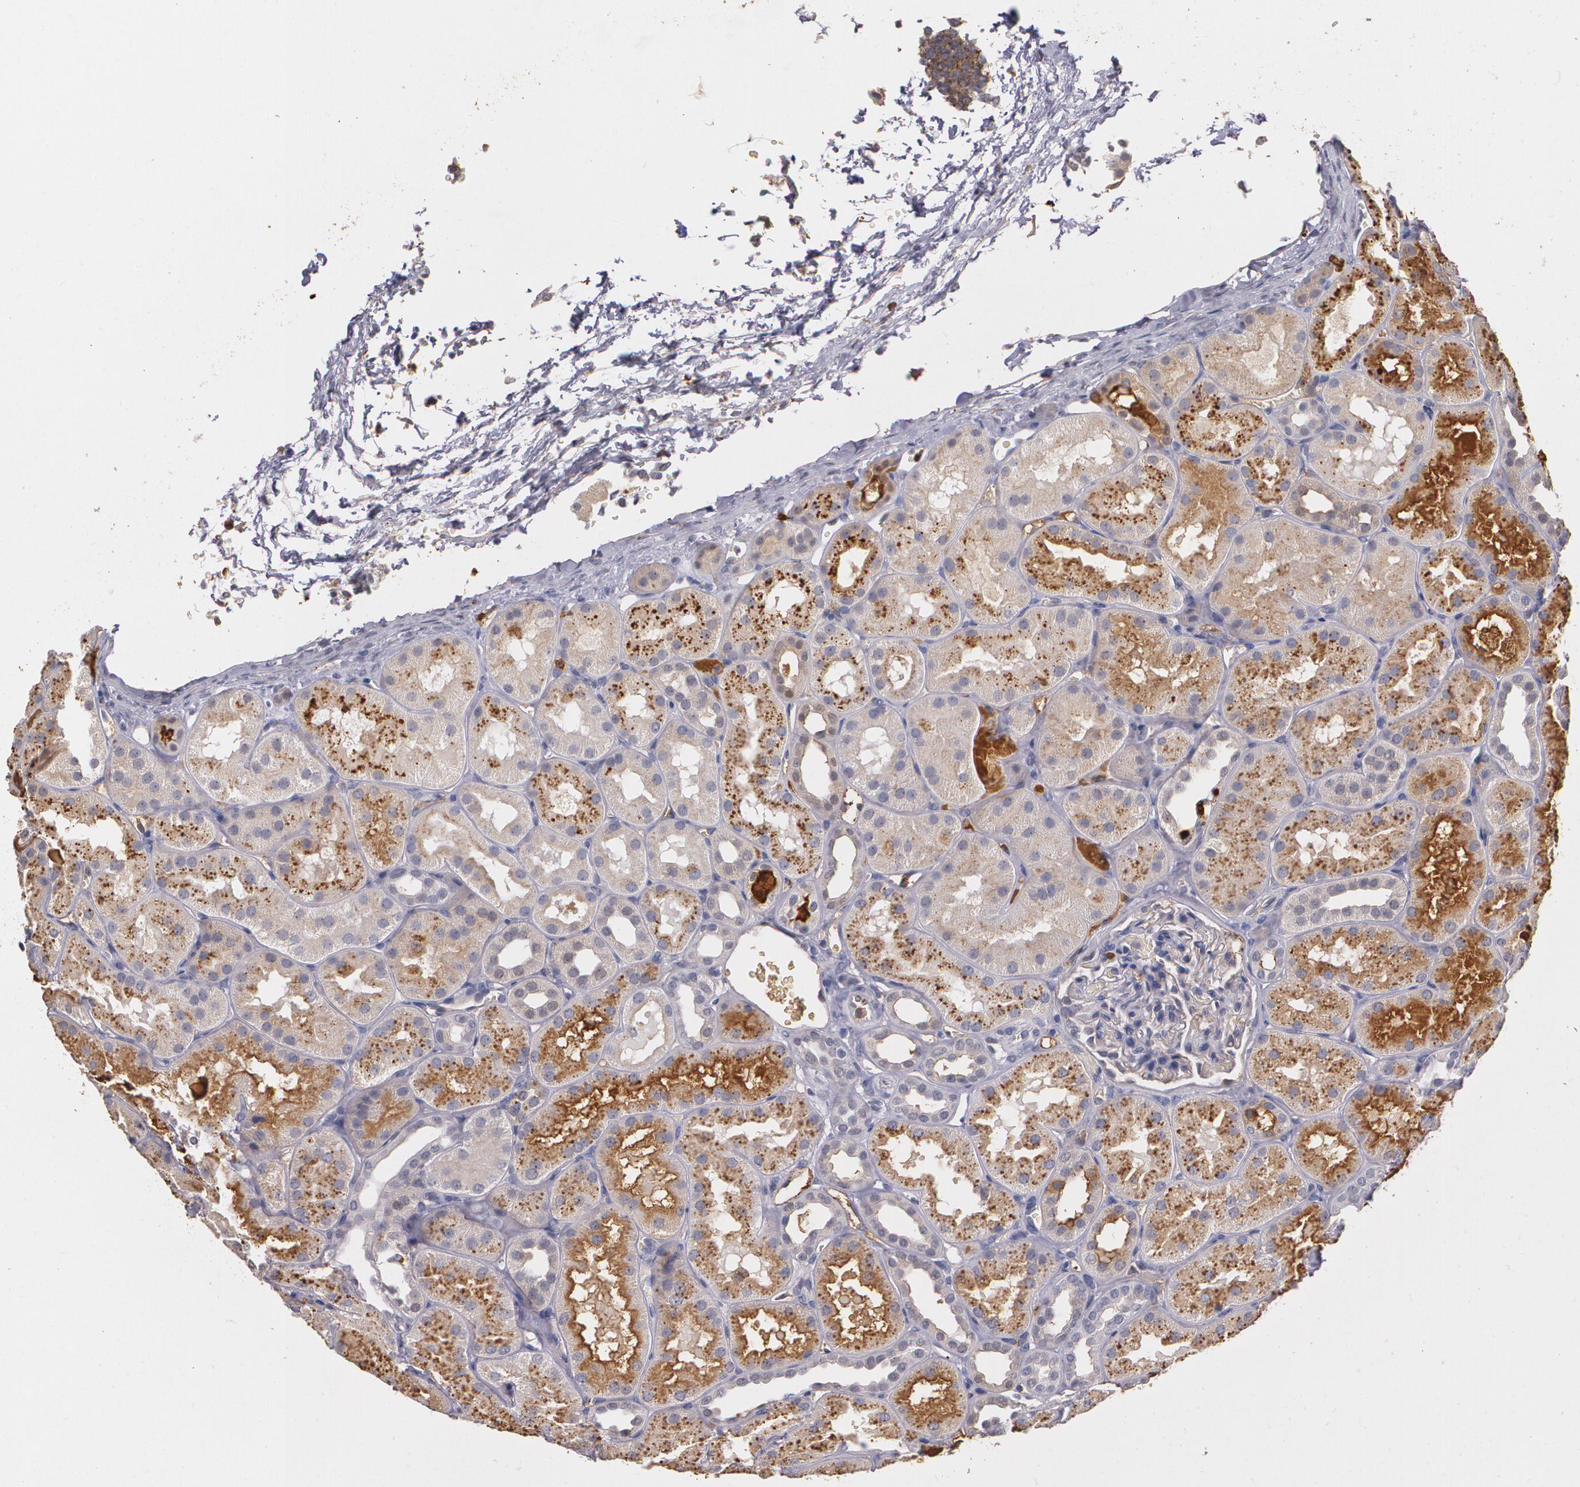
{"staining": {"intensity": "moderate", "quantity": "<25%", "location": "cytoplasmic/membranous"}, "tissue": "kidney", "cell_type": "Cells in glomeruli", "image_type": "normal", "snomed": [{"axis": "morphology", "description": "Normal tissue, NOS"}, {"axis": "topography", "description": "Kidney"}], "caption": "Protein expression analysis of unremarkable kidney displays moderate cytoplasmic/membranous expression in approximately <25% of cells in glomeruli.", "gene": "PTS", "patient": {"sex": "male", "age": 28}}